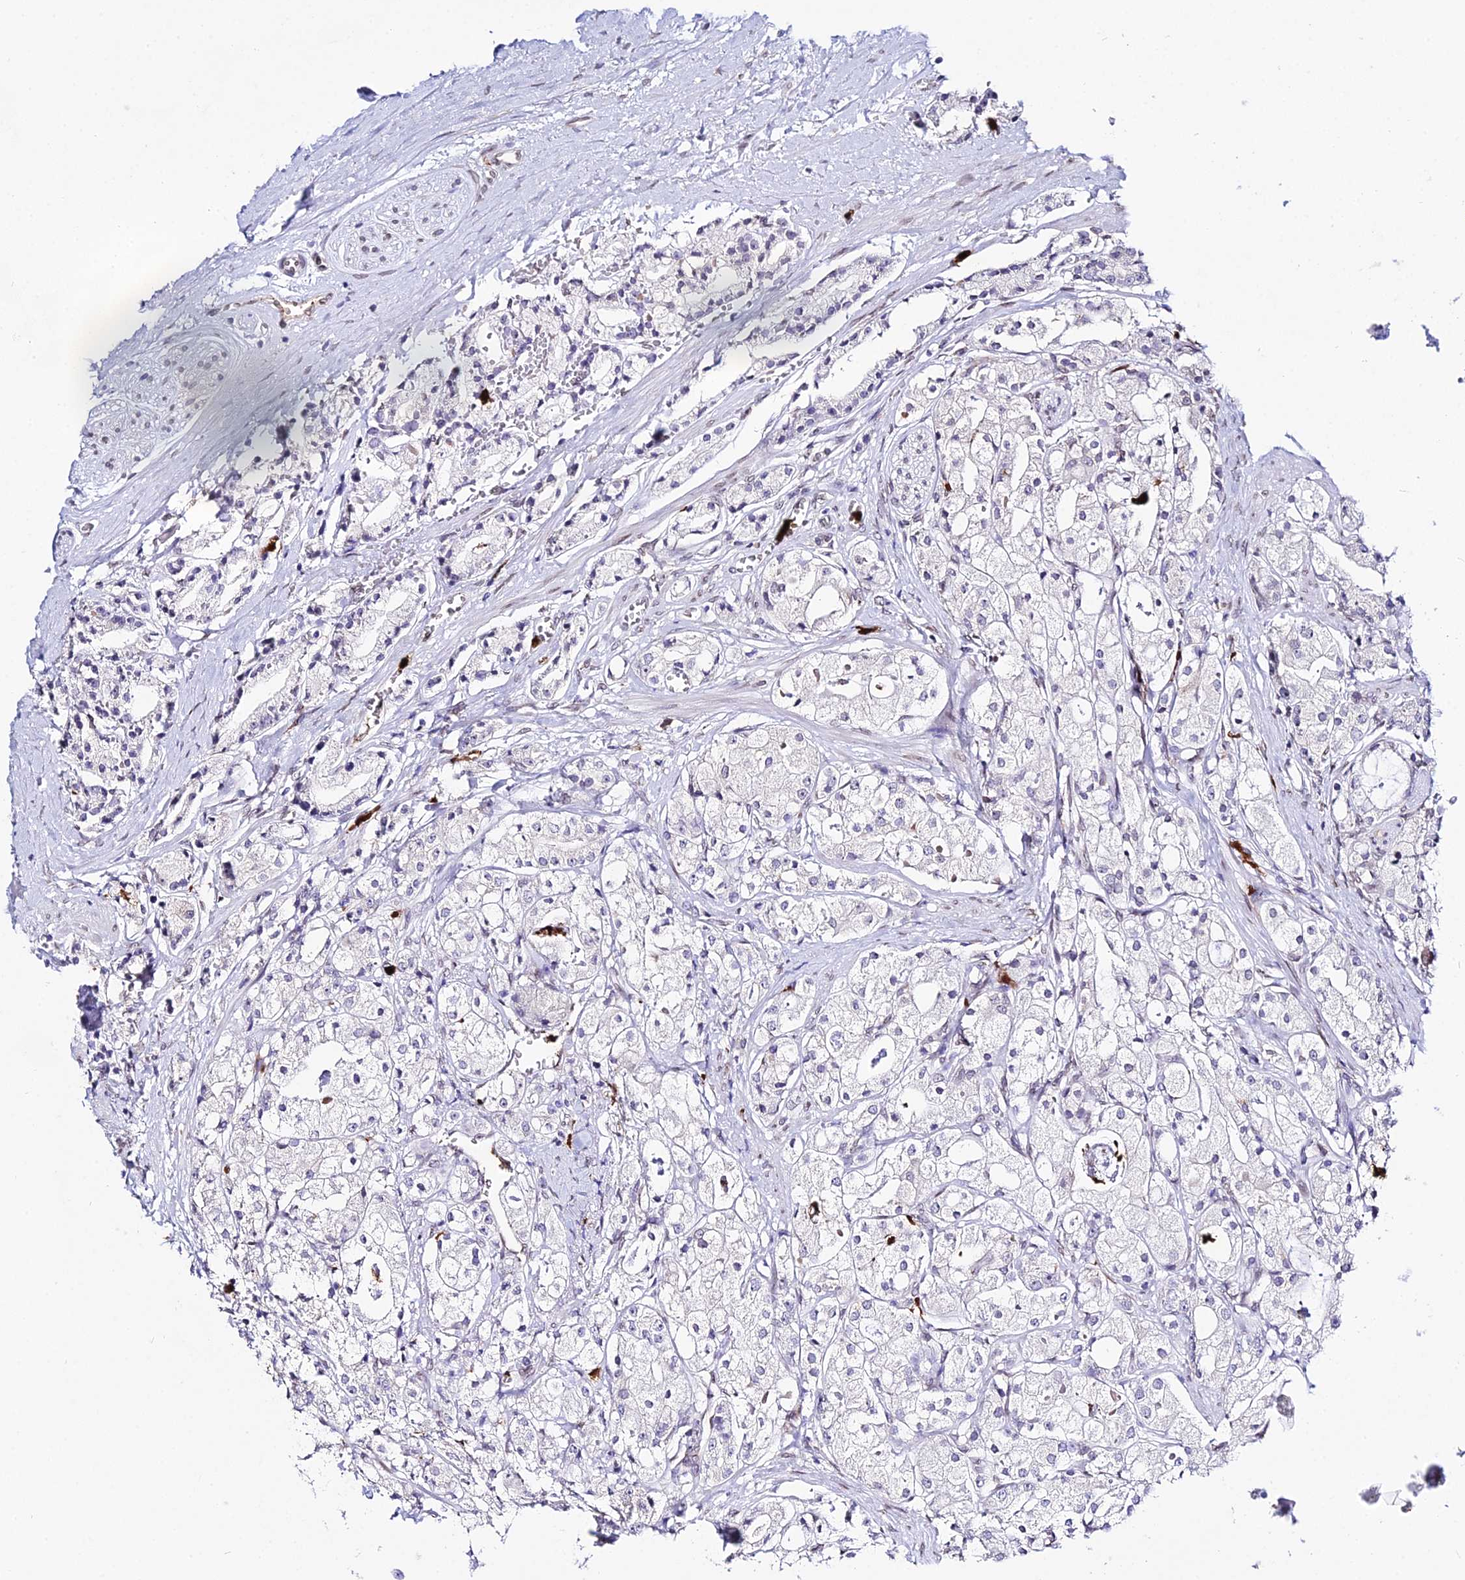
{"staining": {"intensity": "negative", "quantity": "none", "location": "none"}, "tissue": "prostate cancer", "cell_type": "Tumor cells", "image_type": "cancer", "snomed": [{"axis": "morphology", "description": "Adenocarcinoma, High grade"}, {"axis": "topography", "description": "Prostate"}], "caption": "This photomicrograph is of adenocarcinoma (high-grade) (prostate) stained with IHC to label a protein in brown with the nuclei are counter-stained blue. There is no staining in tumor cells.", "gene": "MCM10", "patient": {"sex": "male", "age": 71}}